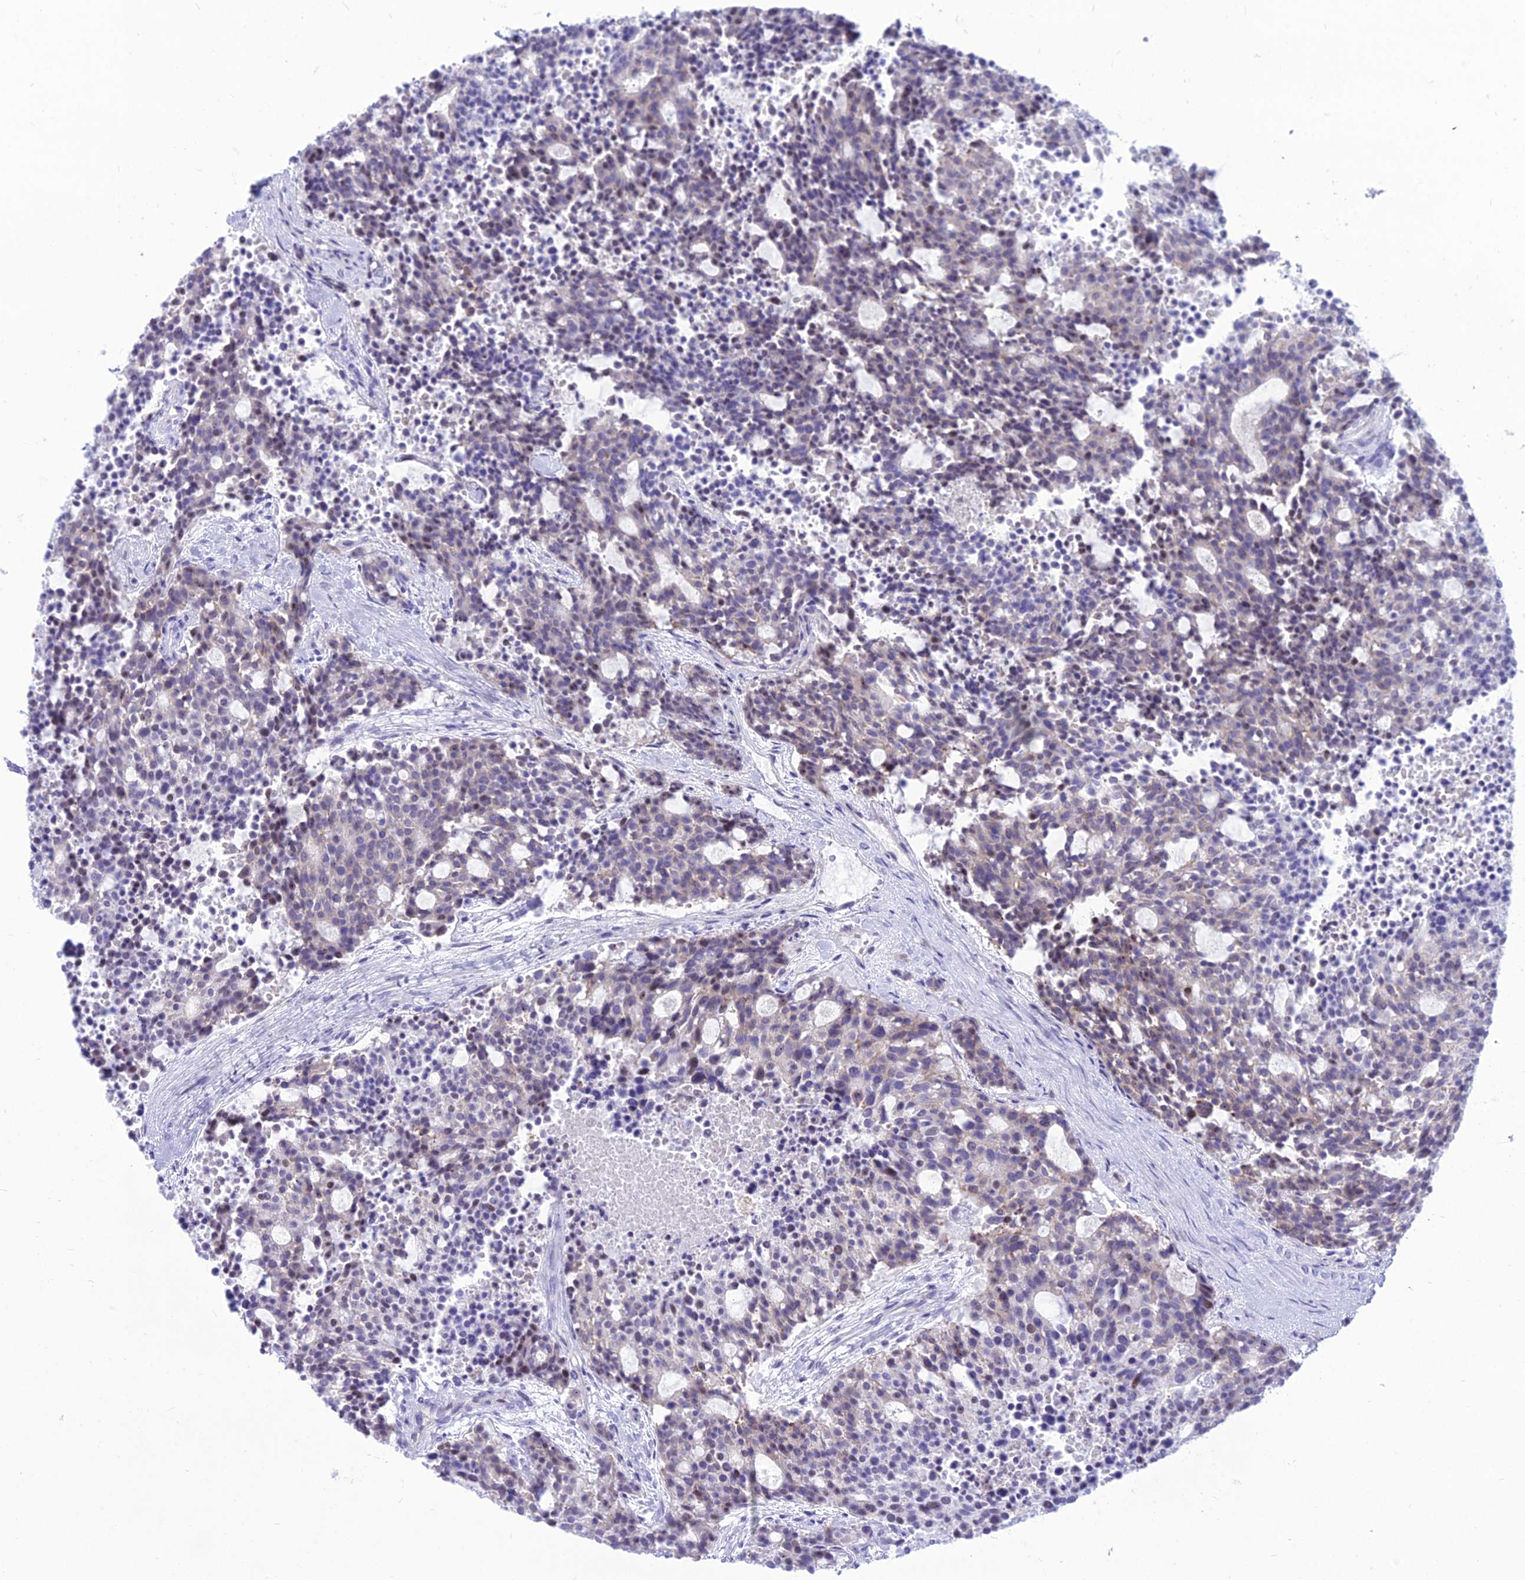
{"staining": {"intensity": "weak", "quantity": "<25%", "location": "cytoplasmic/membranous,nuclear"}, "tissue": "carcinoid", "cell_type": "Tumor cells", "image_type": "cancer", "snomed": [{"axis": "morphology", "description": "Carcinoid, malignant, NOS"}, {"axis": "topography", "description": "Pancreas"}], "caption": "IHC histopathology image of human carcinoid (malignant) stained for a protein (brown), which shows no expression in tumor cells.", "gene": "DHX40", "patient": {"sex": "female", "age": 54}}